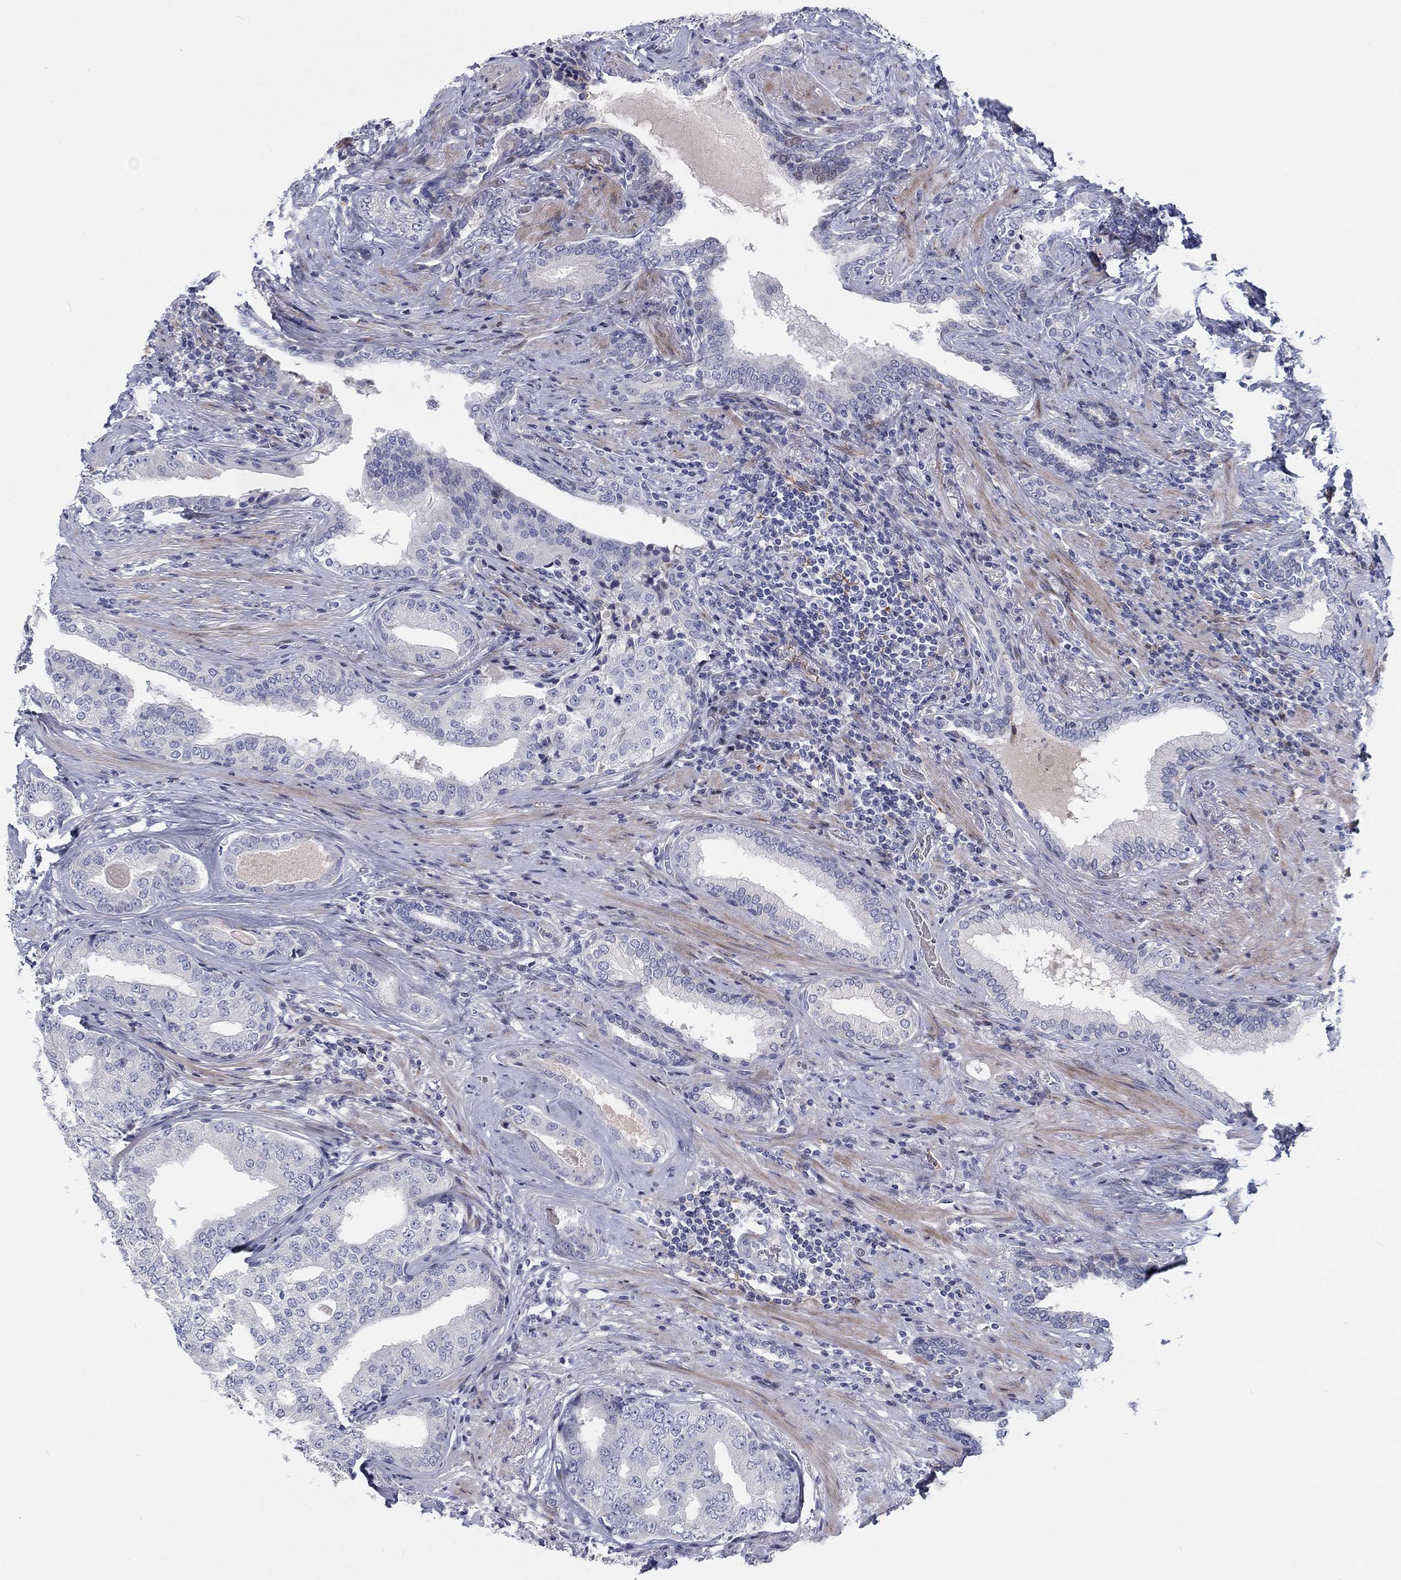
{"staining": {"intensity": "negative", "quantity": "none", "location": "none"}, "tissue": "prostate cancer", "cell_type": "Tumor cells", "image_type": "cancer", "snomed": [{"axis": "morphology", "description": "Adenocarcinoma, Low grade"}, {"axis": "topography", "description": "Prostate and seminal vesicle, NOS"}], "caption": "Image shows no significant protein positivity in tumor cells of prostate adenocarcinoma (low-grade). Brightfield microscopy of immunohistochemistry stained with DAB (3,3'-diaminobenzidine) (brown) and hematoxylin (blue), captured at high magnification.", "gene": "ARHGAP36", "patient": {"sex": "male", "age": 61}}